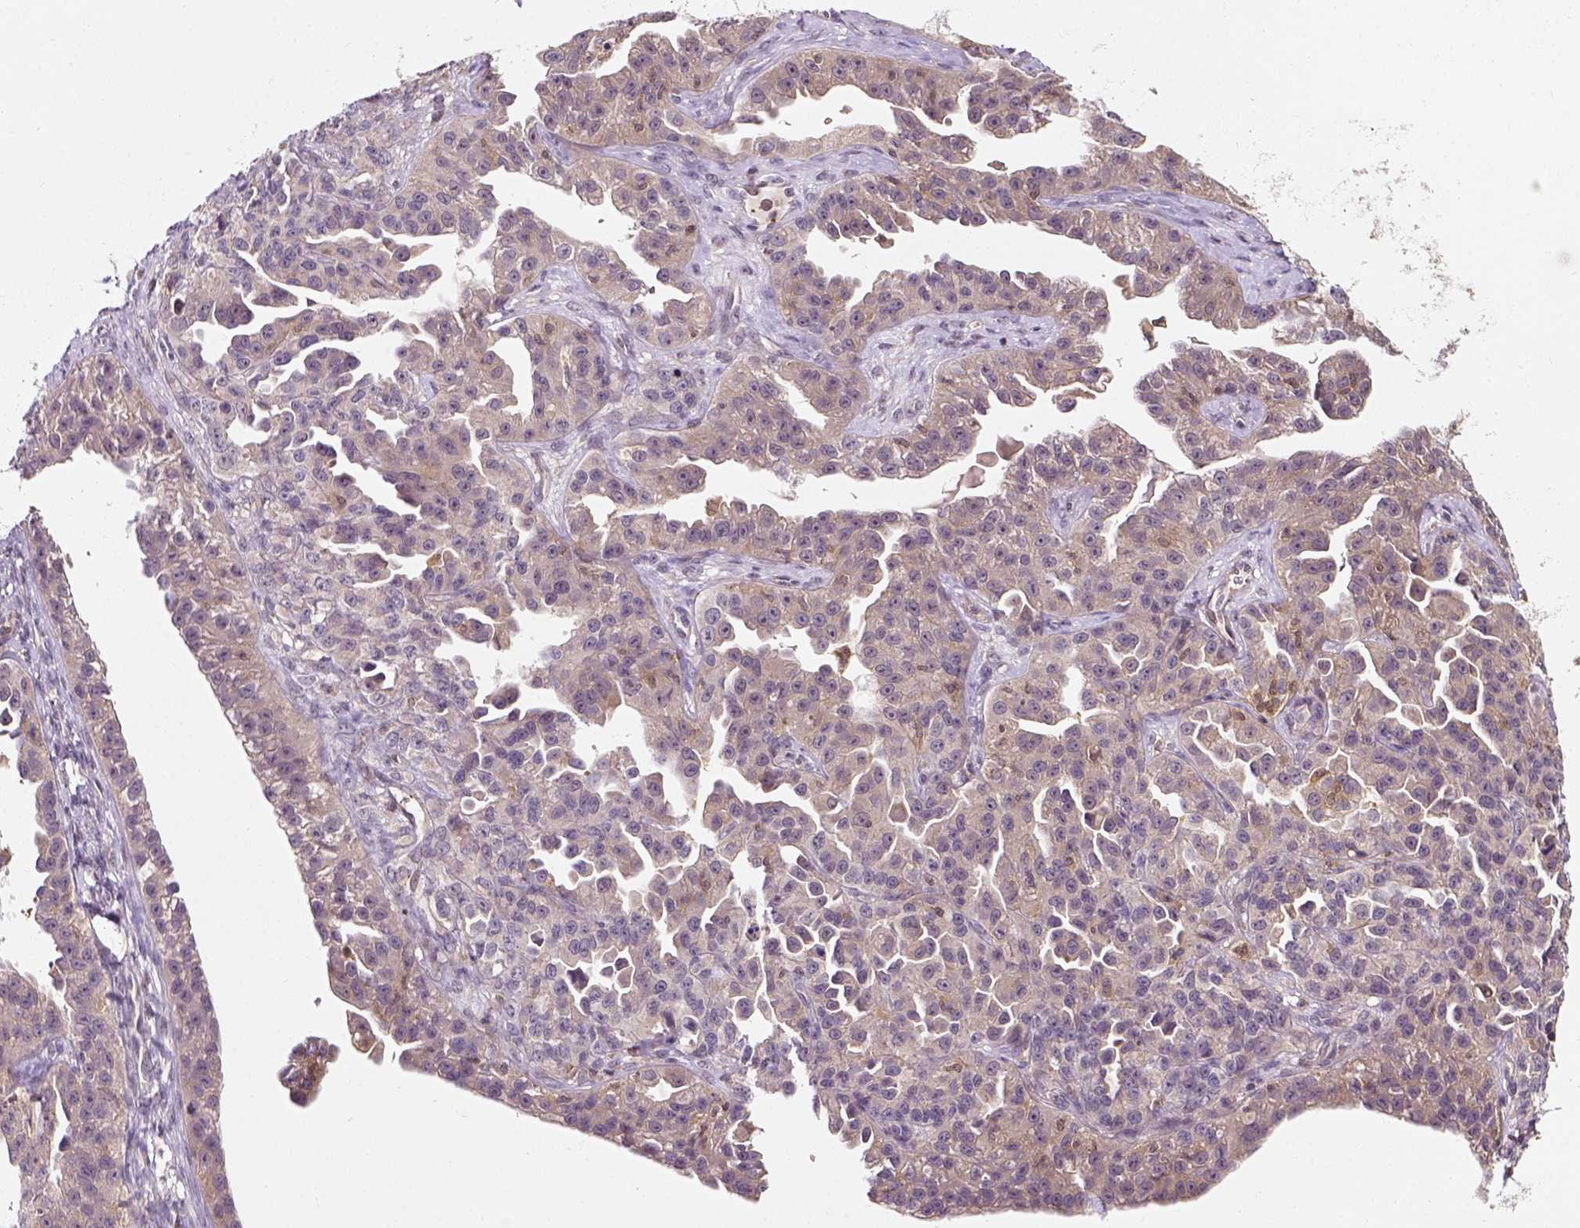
{"staining": {"intensity": "negative", "quantity": "none", "location": "none"}, "tissue": "ovarian cancer", "cell_type": "Tumor cells", "image_type": "cancer", "snomed": [{"axis": "morphology", "description": "Cystadenocarcinoma, serous, NOS"}, {"axis": "topography", "description": "Ovary"}], "caption": "Image shows no protein expression in tumor cells of serous cystadenocarcinoma (ovarian) tissue.", "gene": "MATK", "patient": {"sex": "female", "age": 75}}